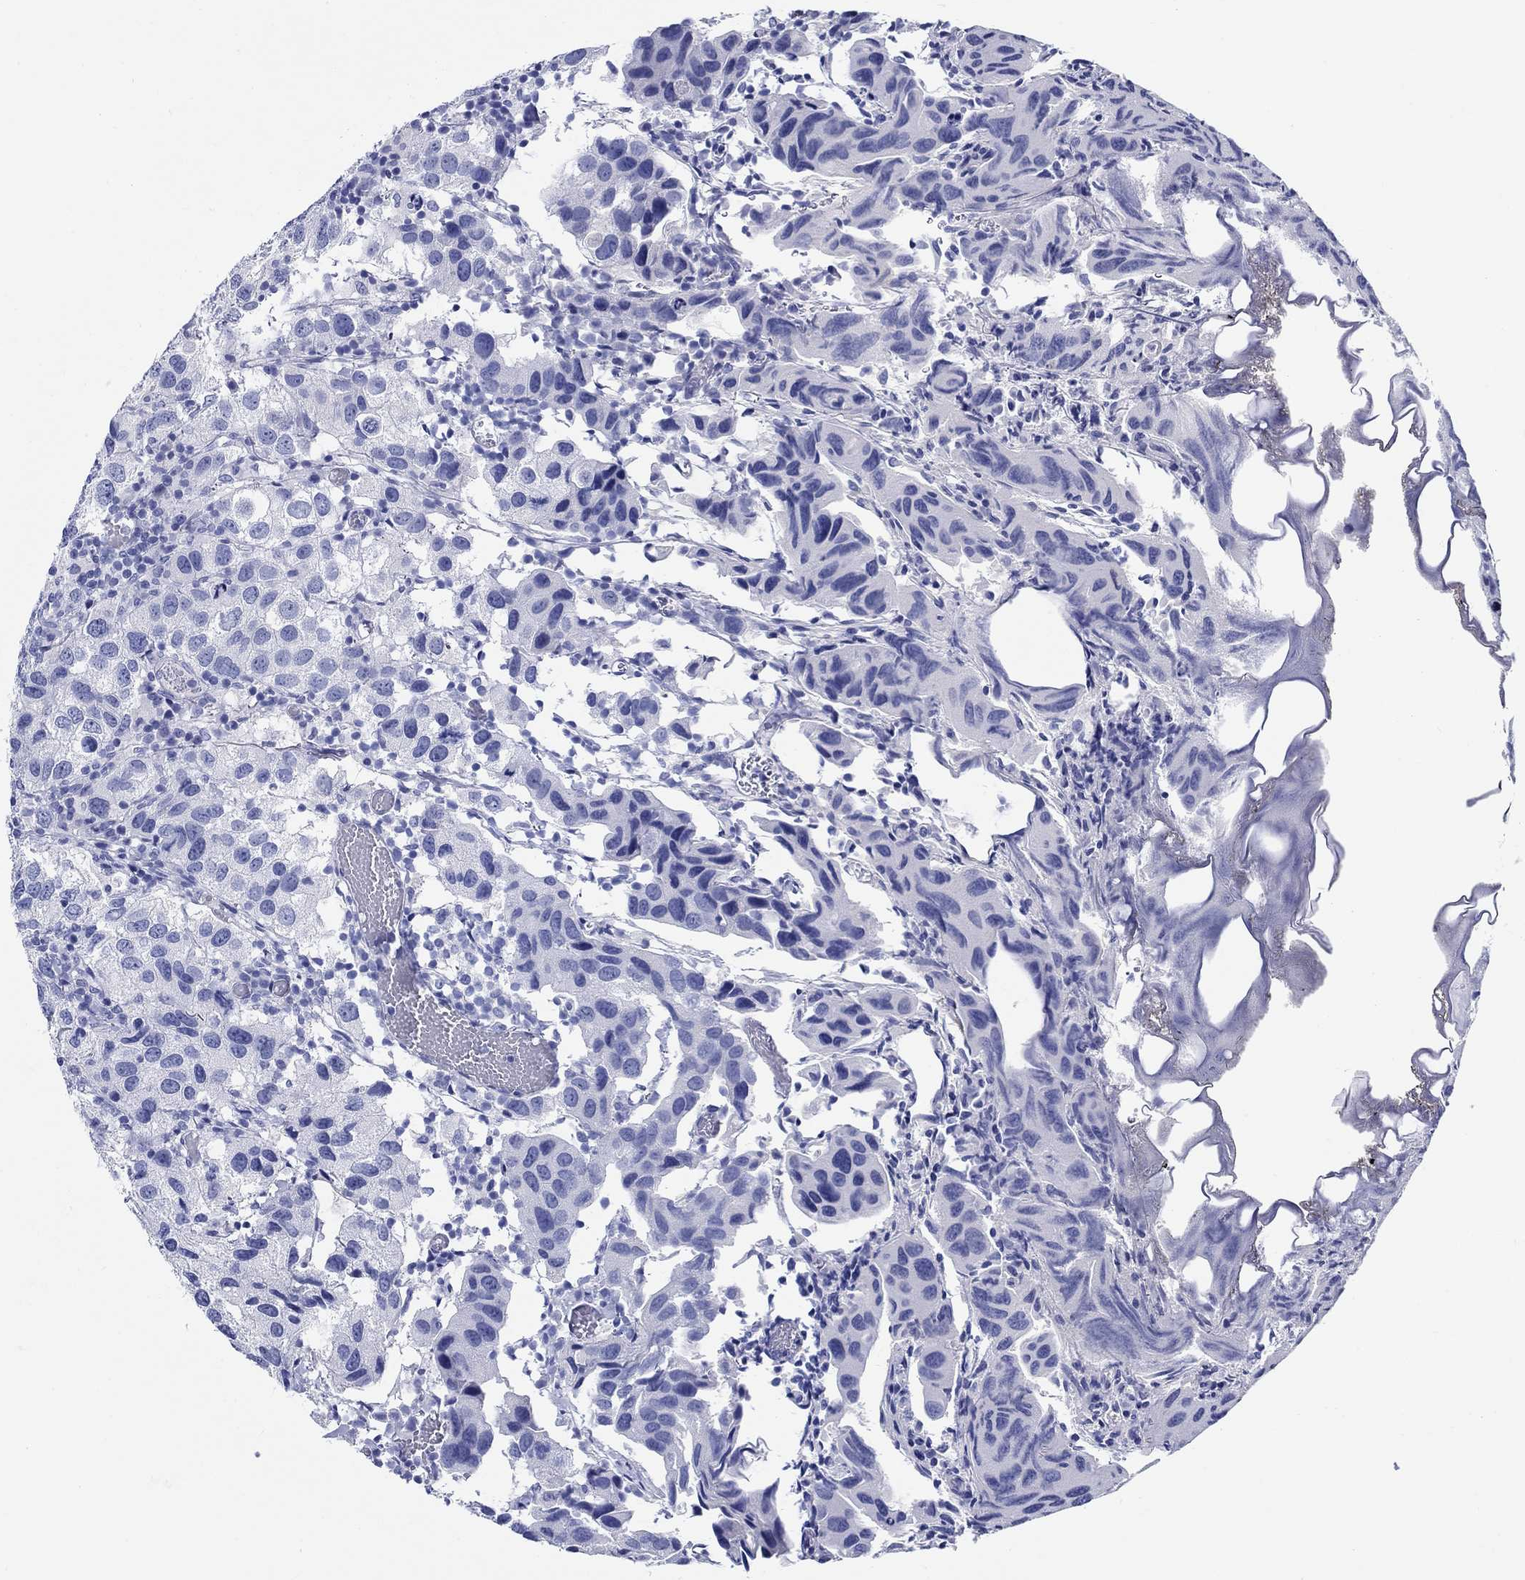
{"staining": {"intensity": "negative", "quantity": "none", "location": "none"}, "tissue": "urothelial cancer", "cell_type": "Tumor cells", "image_type": "cancer", "snomed": [{"axis": "morphology", "description": "Urothelial carcinoma, High grade"}, {"axis": "topography", "description": "Urinary bladder"}], "caption": "Protein analysis of urothelial cancer exhibits no significant expression in tumor cells.", "gene": "CRYGS", "patient": {"sex": "male", "age": 79}}